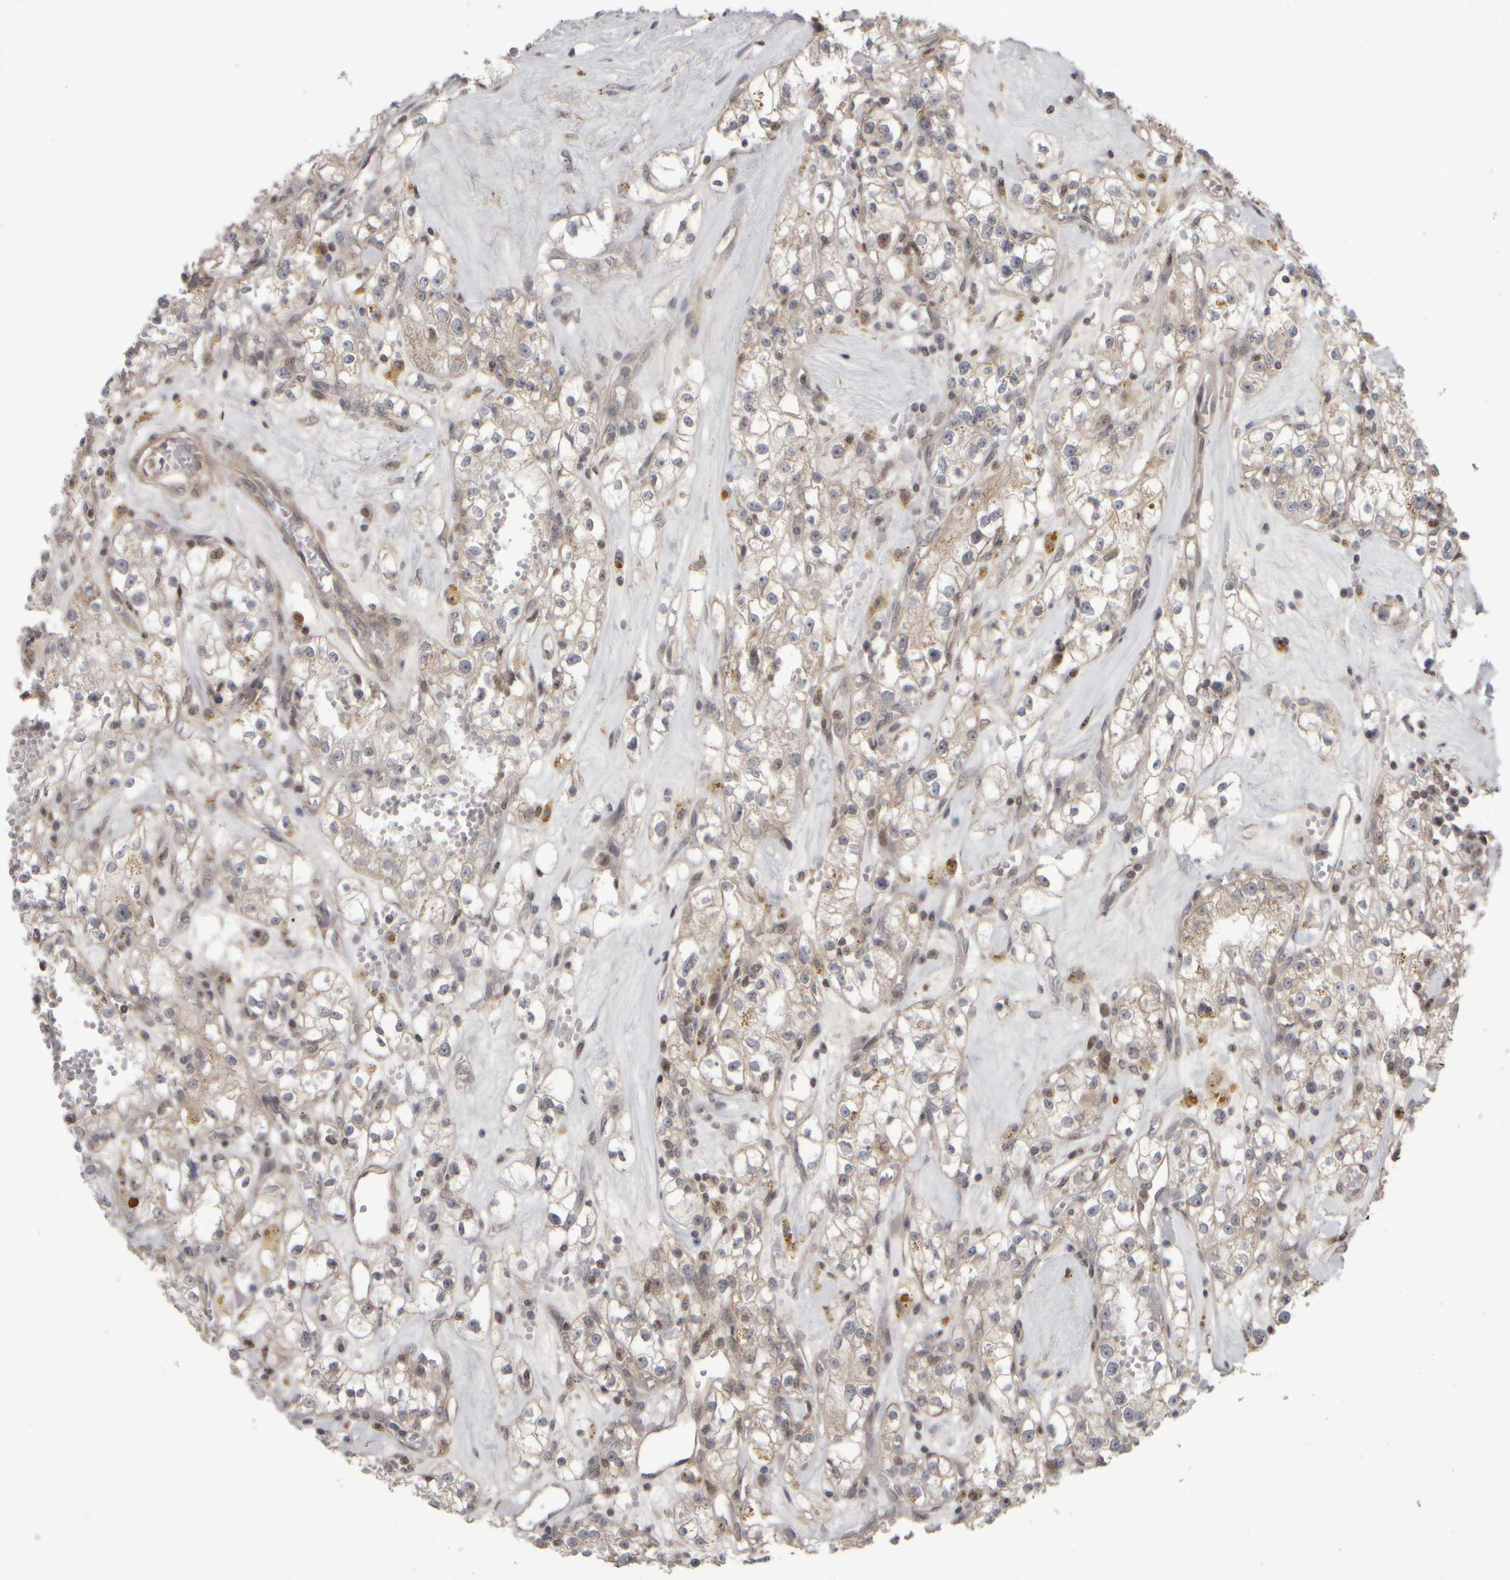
{"staining": {"intensity": "weak", "quantity": "25%-75%", "location": "cytoplasmic/membranous"}, "tissue": "renal cancer", "cell_type": "Tumor cells", "image_type": "cancer", "snomed": [{"axis": "morphology", "description": "Adenocarcinoma, NOS"}, {"axis": "topography", "description": "Kidney"}], "caption": "Weak cytoplasmic/membranous positivity for a protein is appreciated in about 25%-75% of tumor cells of adenocarcinoma (renal) using immunohistochemistry.", "gene": "CWC27", "patient": {"sex": "male", "age": 56}}